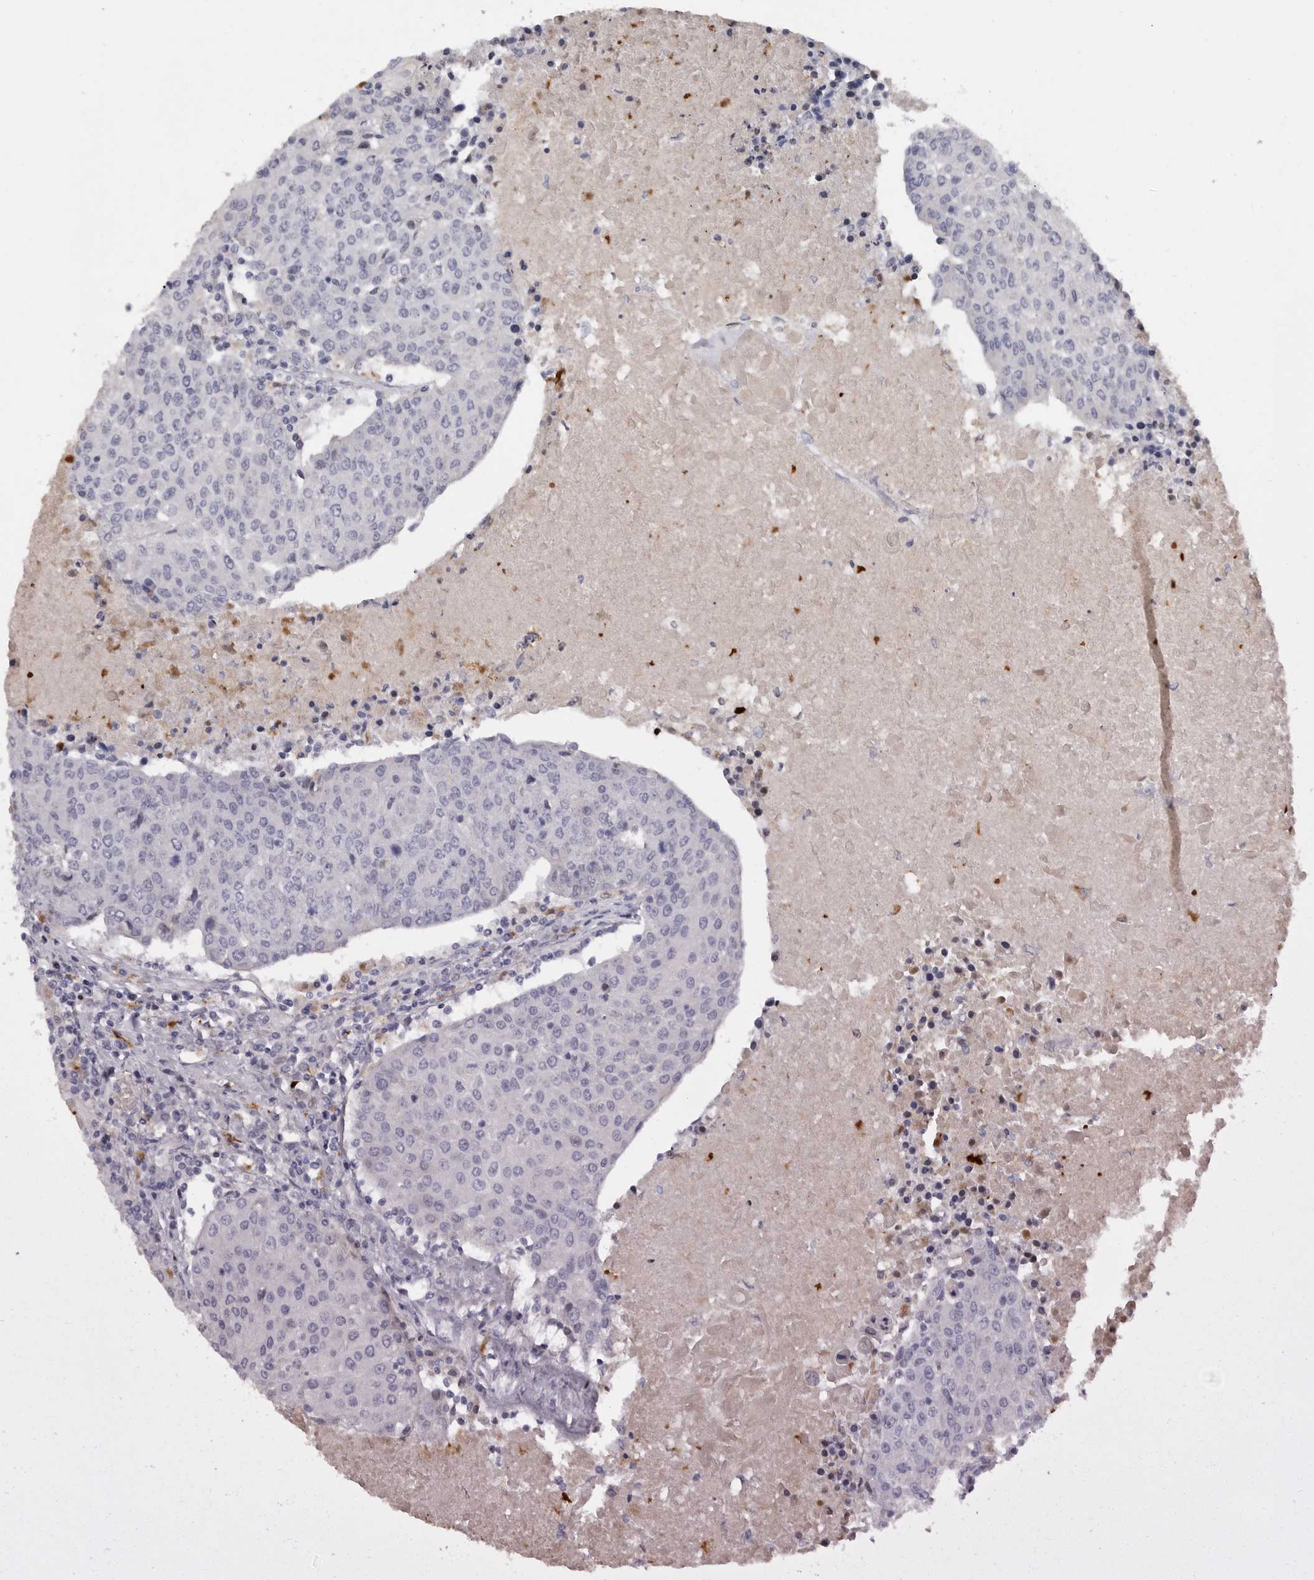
{"staining": {"intensity": "negative", "quantity": "none", "location": "none"}, "tissue": "urothelial cancer", "cell_type": "Tumor cells", "image_type": "cancer", "snomed": [{"axis": "morphology", "description": "Urothelial carcinoma, High grade"}, {"axis": "topography", "description": "Urinary bladder"}], "caption": "Tumor cells are negative for protein expression in human high-grade urothelial carcinoma.", "gene": "KLHL38", "patient": {"sex": "female", "age": 85}}